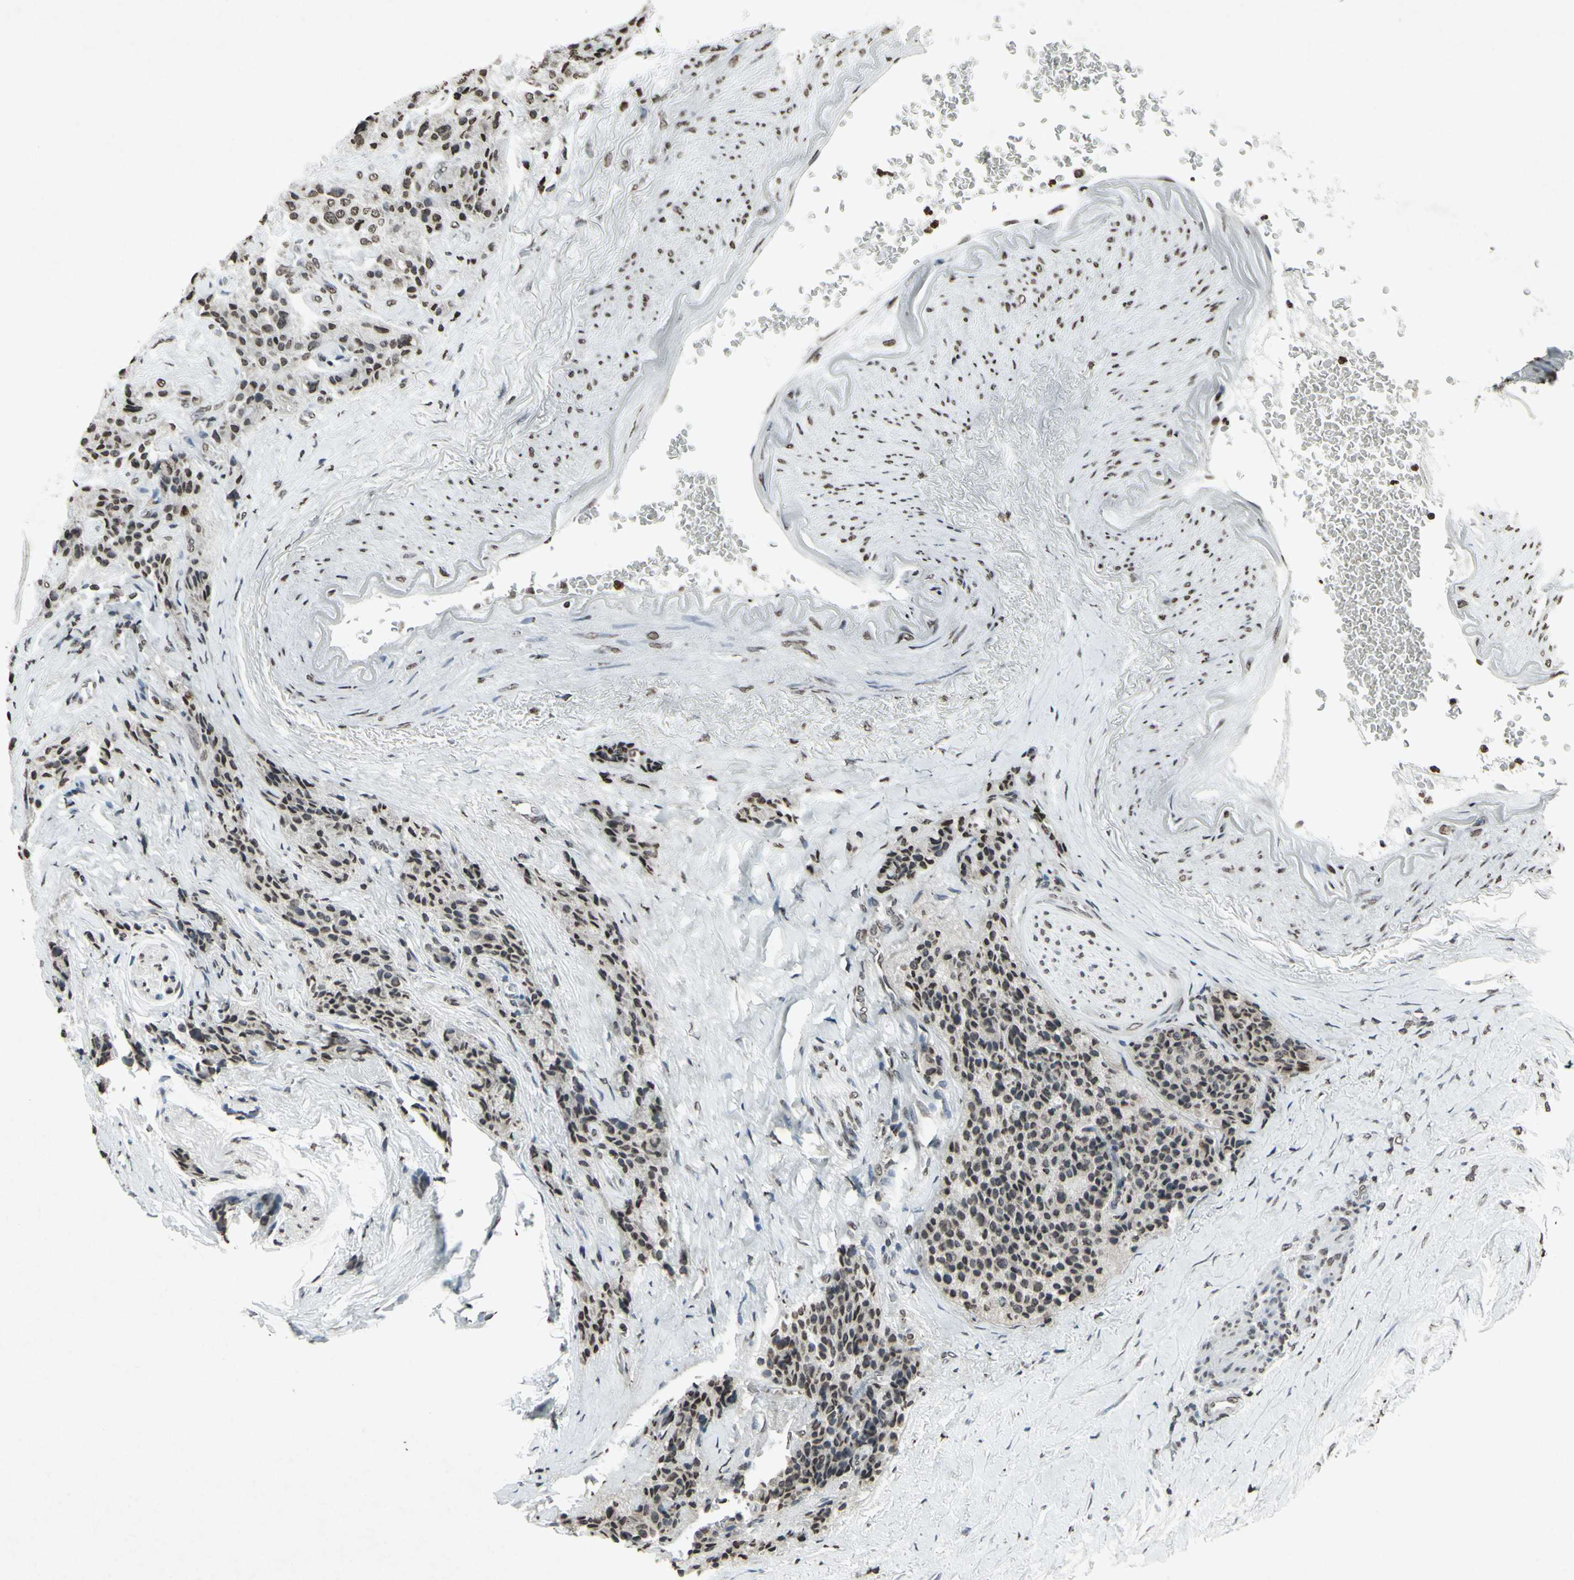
{"staining": {"intensity": "weak", "quantity": "25%-75%", "location": "cytoplasmic/membranous,nuclear"}, "tissue": "carcinoid", "cell_type": "Tumor cells", "image_type": "cancer", "snomed": [{"axis": "morphology", "description": "Carcinoid, malignant, NOS"}, {"axis": "topography", "description": "Colon"}], "caption": "A brown stain highlights weak cytoplasmic/membranous and nuclear expression of a protein in carcinoid (malignant) tumor cells. Ihc stains the protein of interest in brown and the nuclei are stained blue.", "gene": "CD79B", "patient": {"sex": "female", "age": 61}}